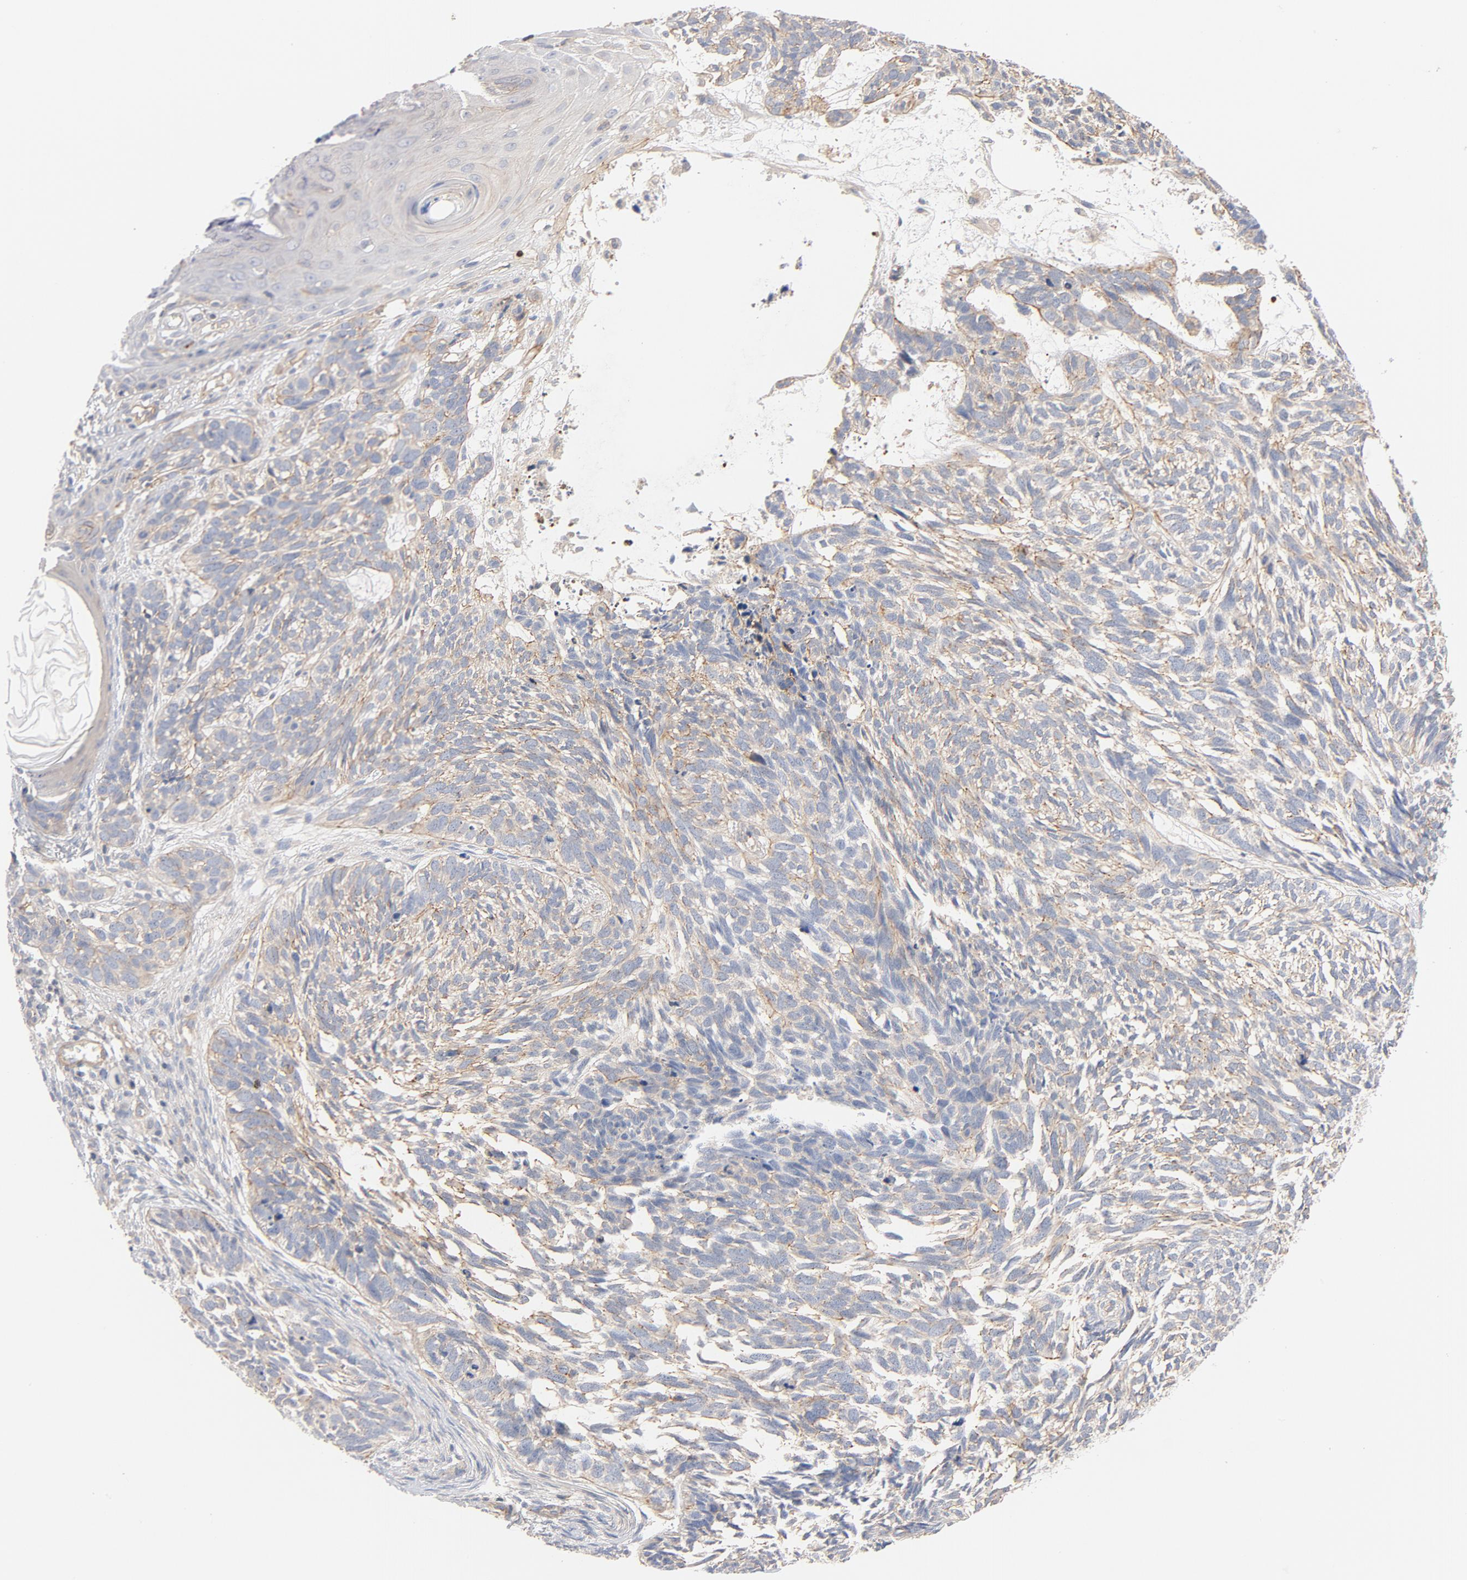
{"staining": {"intensity": "moderate", "quantity": ">75%", "location": "cytoplasmic/membranous"}, "tissue": "skin cancer", "cell_type": "Tumor cells", "image_type": "cancer", "snomed": [{"axis": "morphology", "description": "Basal cell carcinoma"}, {"axis": "topography", "description": "Skin"}], "caption": "Immunohistochemical staining of skin cancer (basal cell carcinoma) exhibits medium levels of moderate cytoplasmic/membranous positivity in approximately >75% of tumor cells.", "gene": "STRN3", "patient": {"sex": "male", "age": 63}}